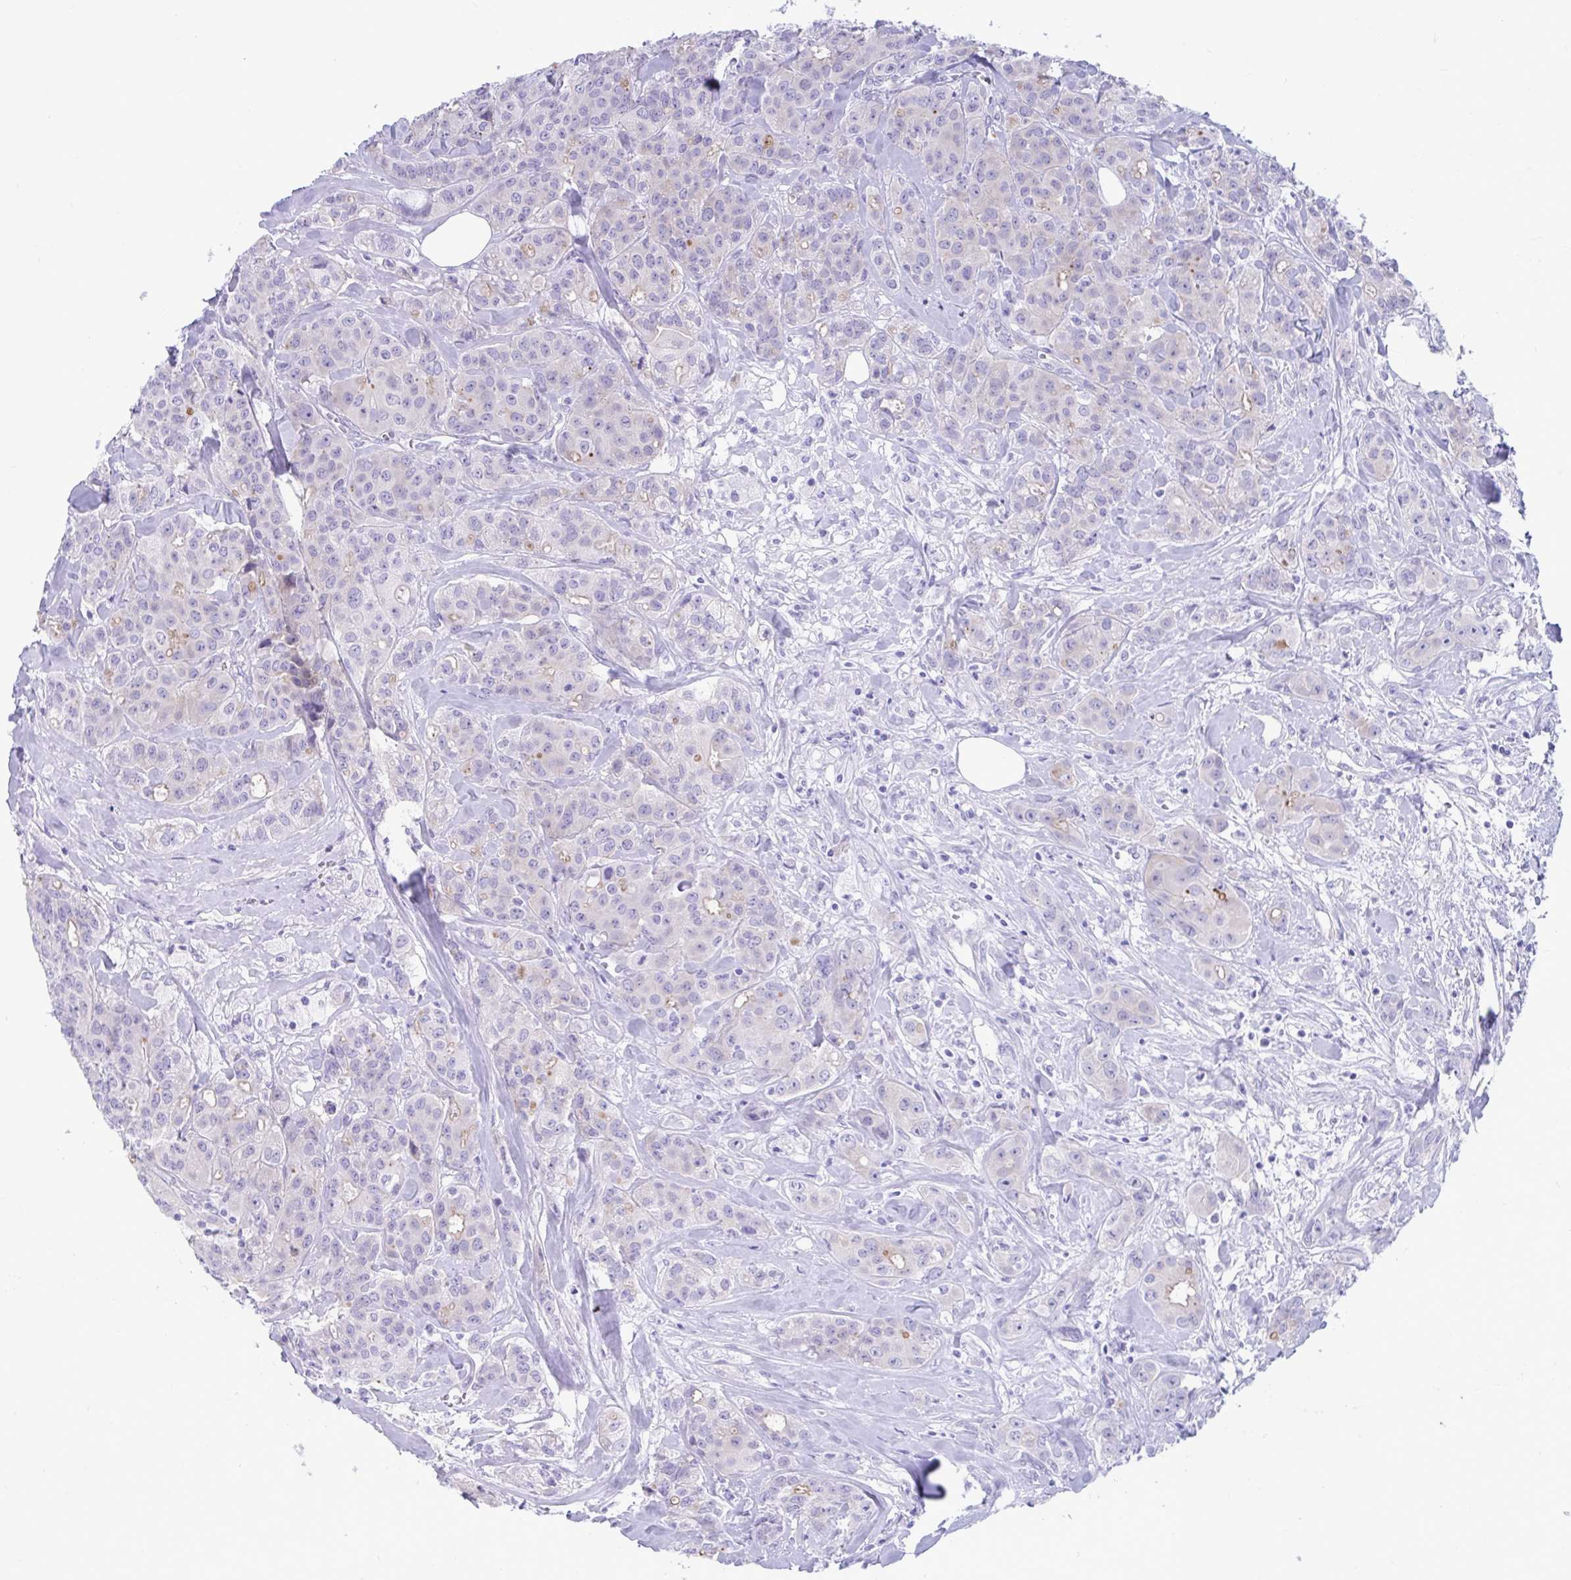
{"staining": {"intensity": "negative", "quantity": "none", "location": "none"}, "tissue": "breast cancer", "cell_type": "Tumor cells", "image_type": "cancer", "snomed": [{"axis": "morphology", "description": "Normal tissue, NOS"}, {"axis": "morphology", "description": "Duct carcinoma"}, {"axis": "topography", "description": "Breast"}], "caption": "Tumor cells show no significant expression in intraductal carcinoma (breast).", "gene": "TTC30B", "patient": {"sex": "female", "age": 43}}